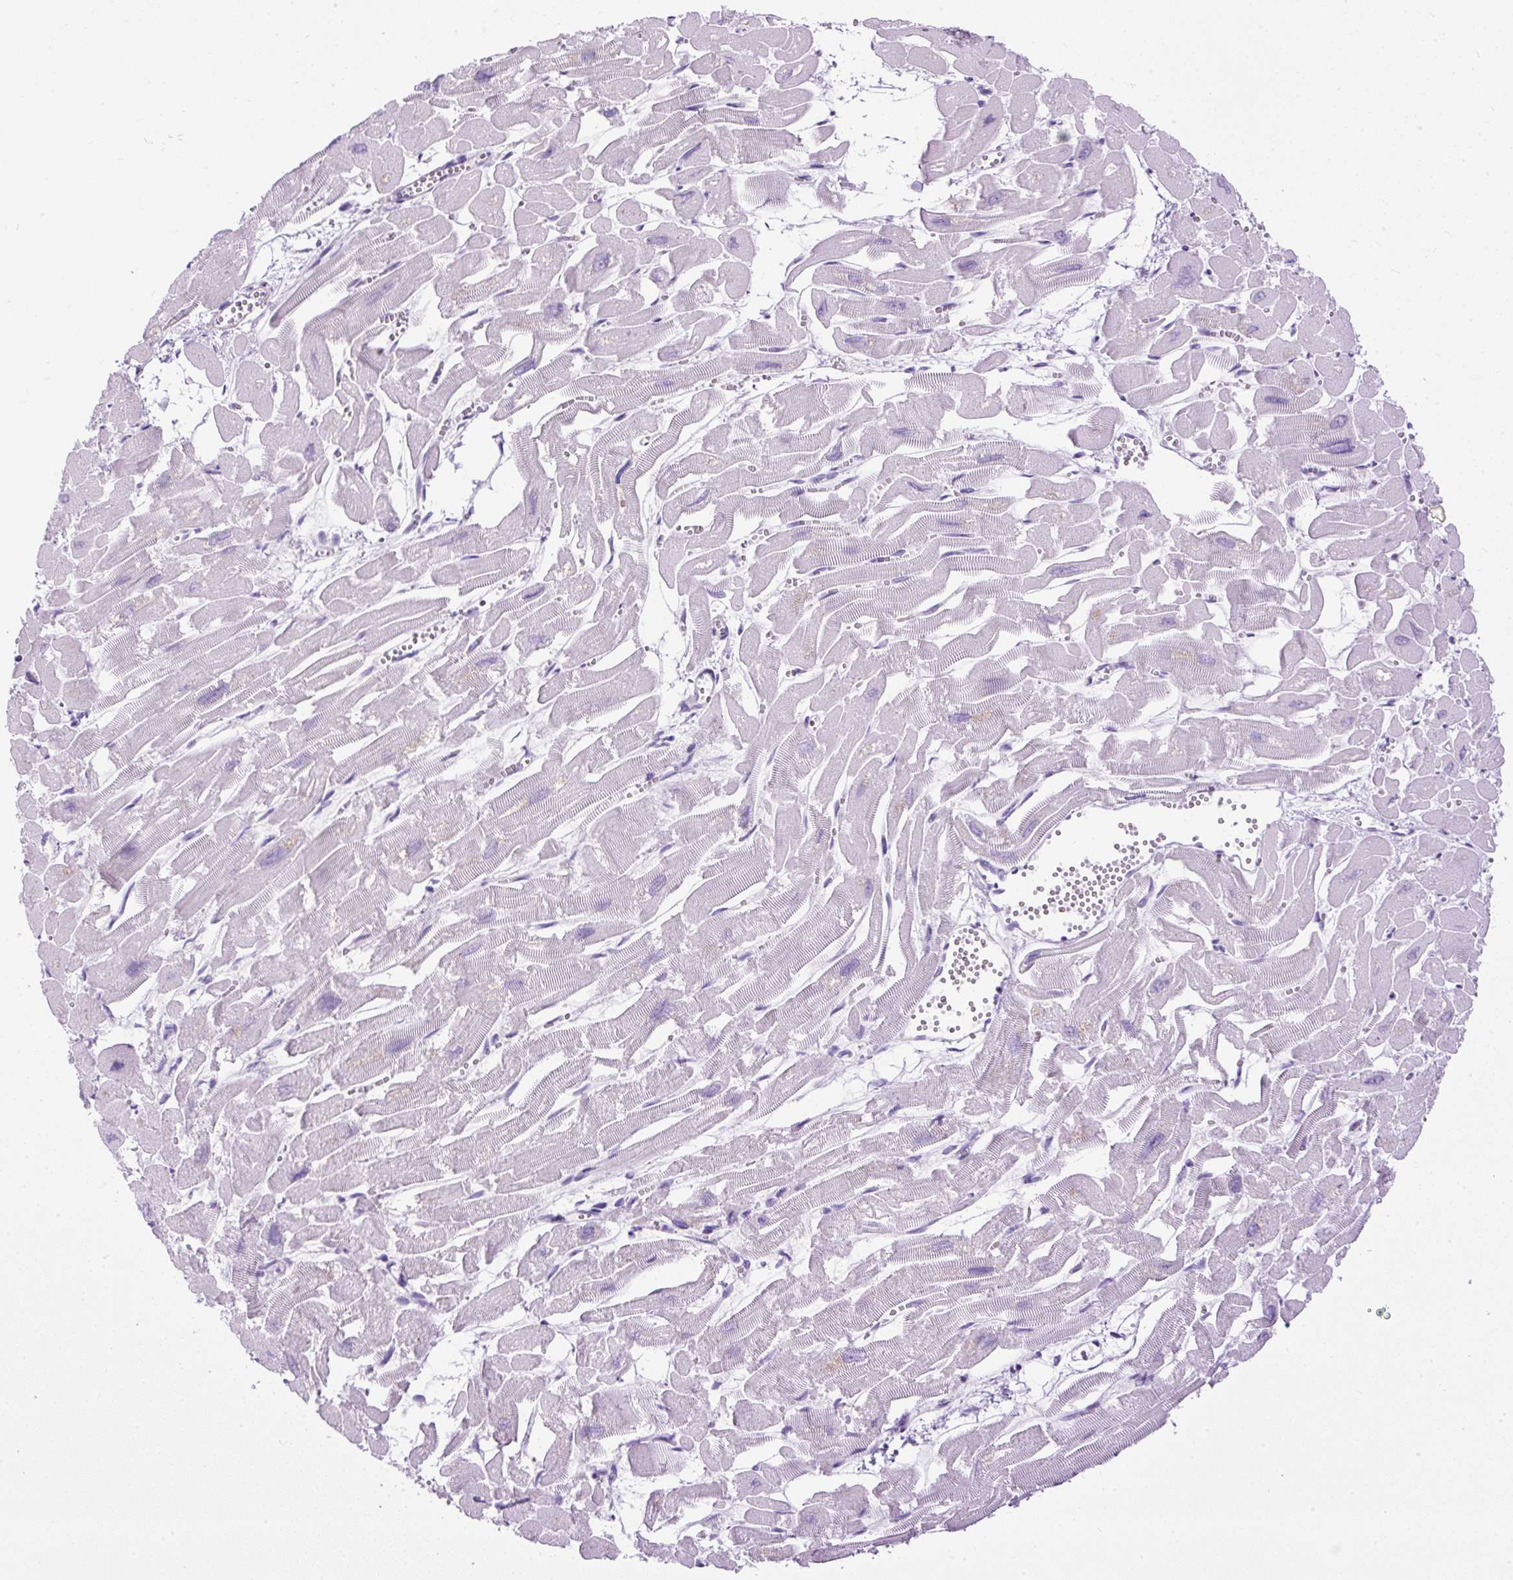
{"staining": {"intensity": "negative", "quantity": "none", "location": "none"}, "tissue": "heart muscle", "cell_type": "Cardiomyocytes", "image_type": "normal", "snomed": [{"axis": "morphology", "description": "Normal tissue, NOS"}, {"axis": "topography", "description": "Heart"}], "caption": "Cardiomyocytes show no significant staining in unremarkable heart muscle.", "gene": "UPP1", "patient": {"sex": "male", "age": 54}}